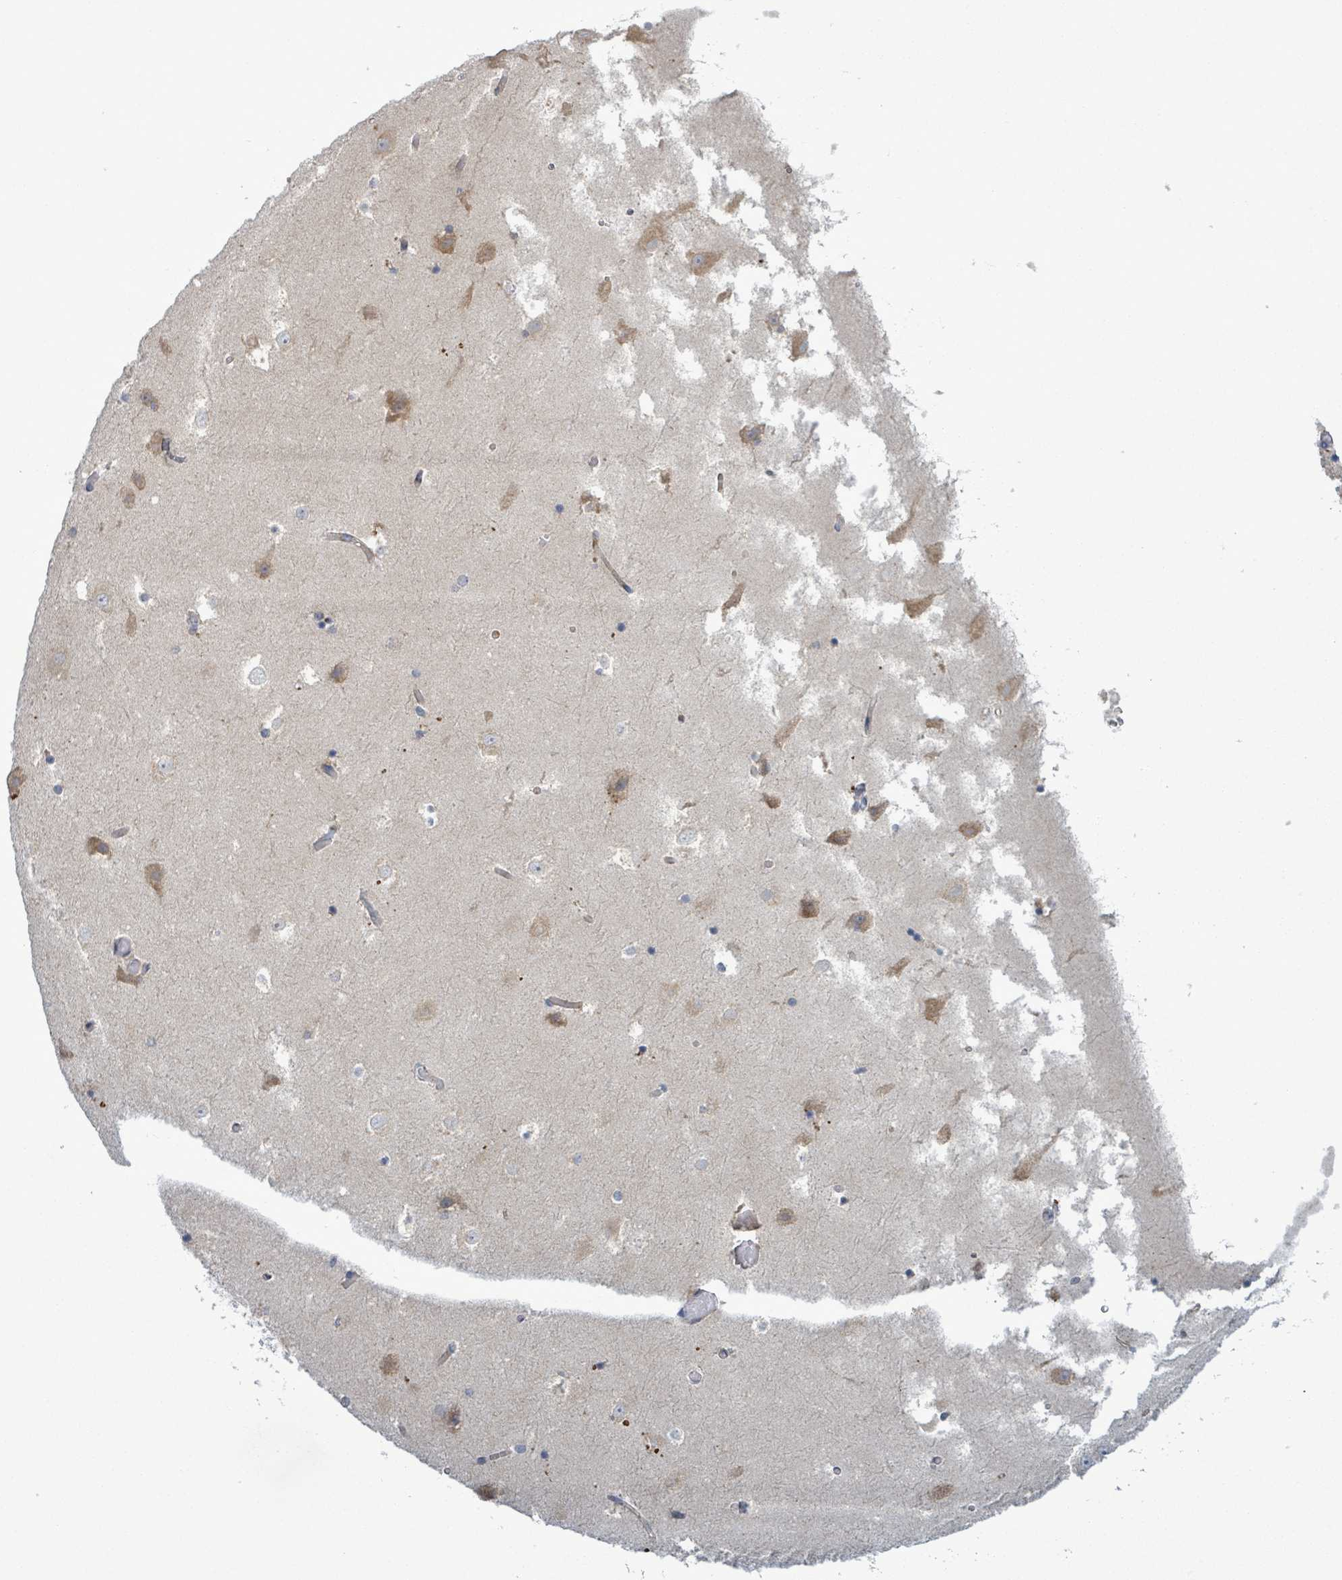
{"staining": {"intensity": "negative", "quantity": "none", "location": "none"}, "tissue": "hippocampus", "cell_type": "Glial cells", "image_type": "normal", "snomed": [{"axis": "morphology", "description": "Normal tissue, NOS"}, {"axis": "topography", "description": "Hippocampus"}], "caption": "Immunohistochemical staining of unremarkable hippocampus exhibits no significant positivity in glial cells.", "gene": "ATP13A1", "patient": {"sex": "female", "age": 52}}